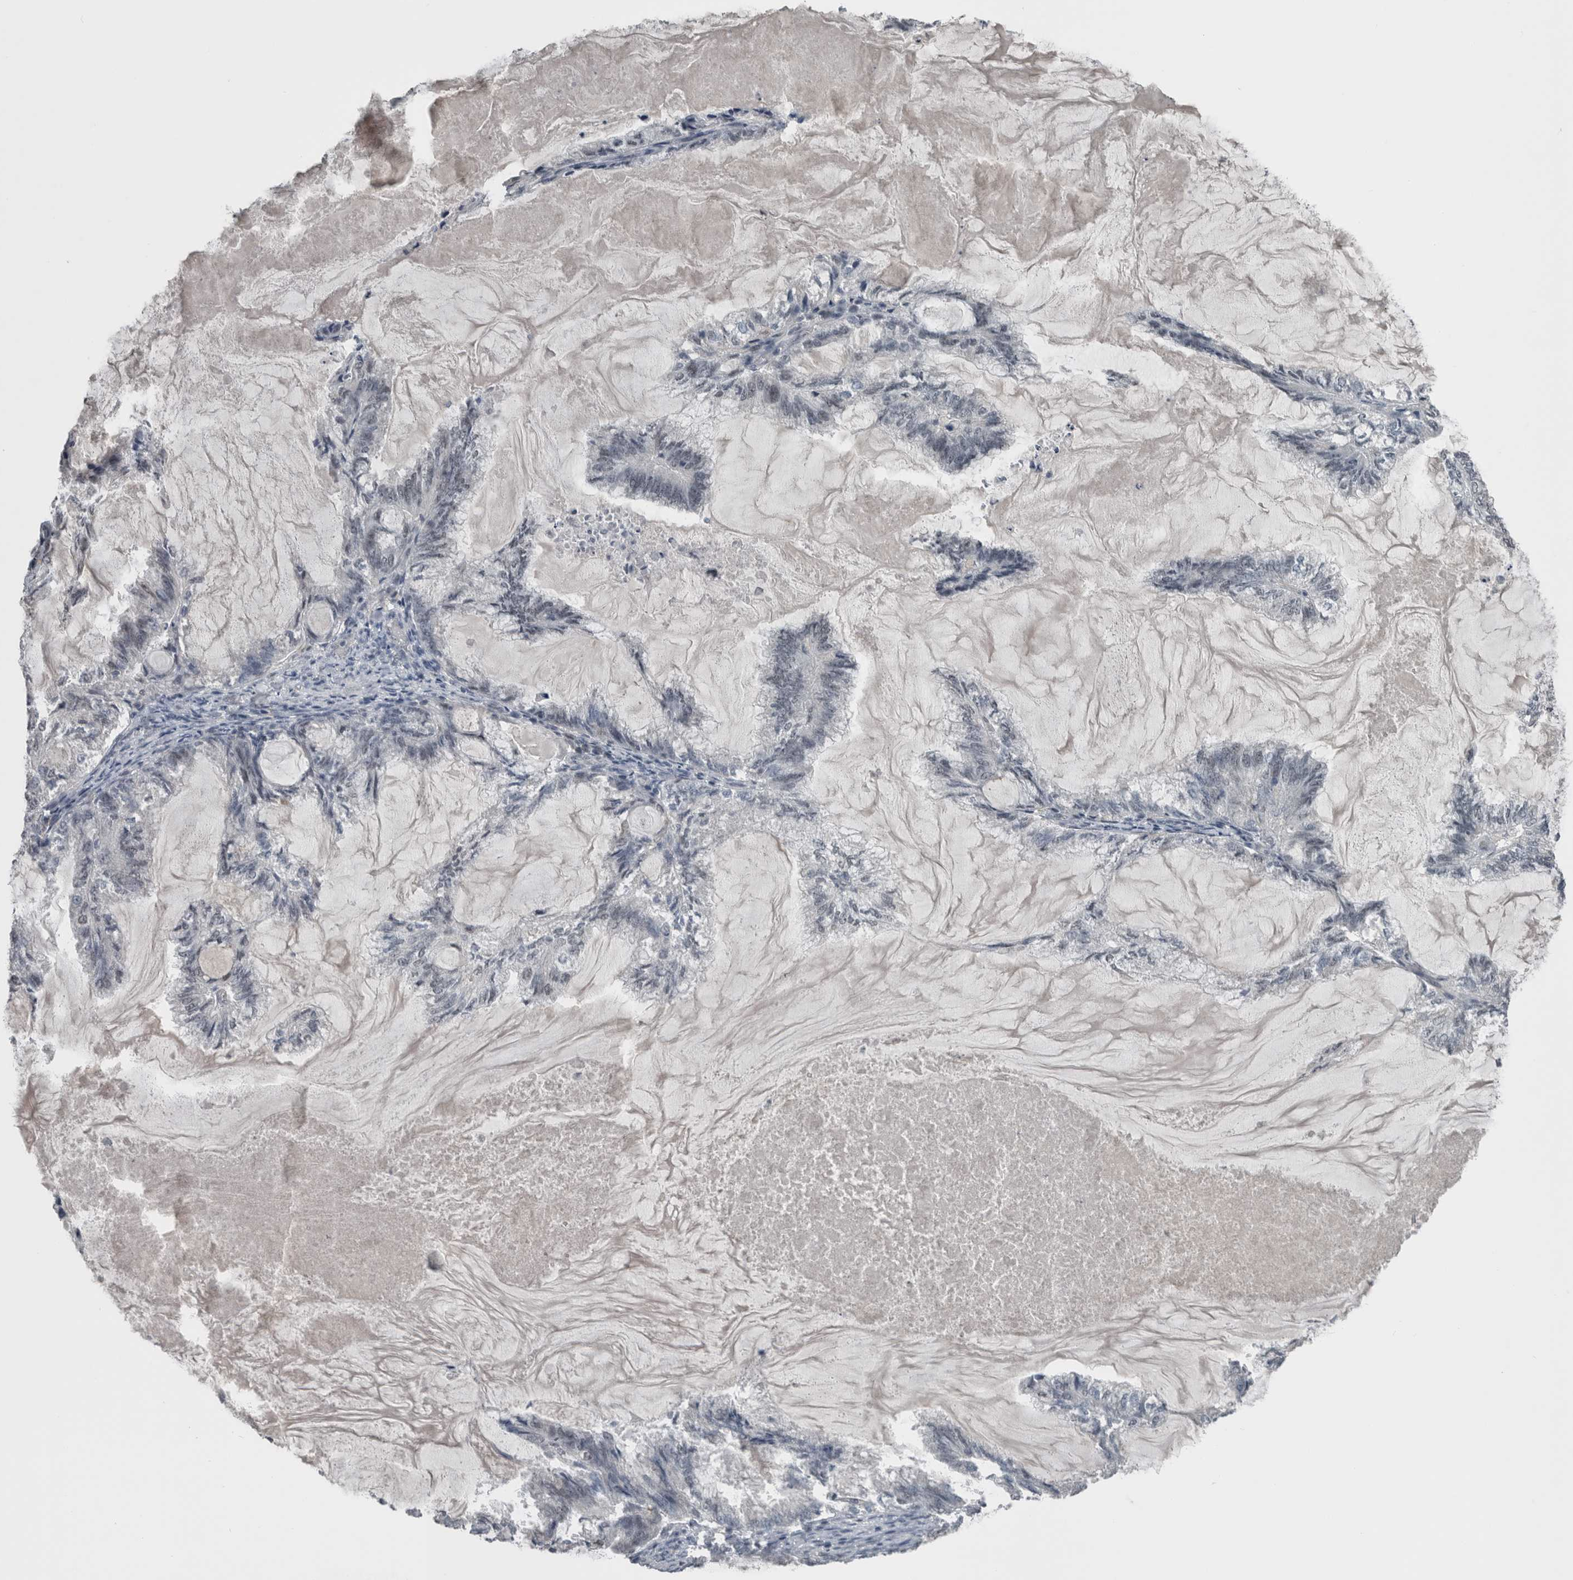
{"staining": {"intensity": "negative", "quantity": "none", "location": "none"}, "tissue": "endometrial cancer", "cell_type": "Tumor cells", "image_type": "cancer", "snomed": [{"axis": "morphology", "description": "Adenocarcinoma, NOS"}, {"axis": "topography", "description": "Endometrium"}], "caption": "The image demonstrates no significant staining in tumor cells of endometrial cancer. Brightfield microscopy of immunohistochemistry (IHC) stained with DAB (3,3'-diaminobenzidine) (brown) and hematoxylin (blue), captured at high magnification.", "gene": "ZBTB21", "patient": {"sex": "female", "age": 86}}